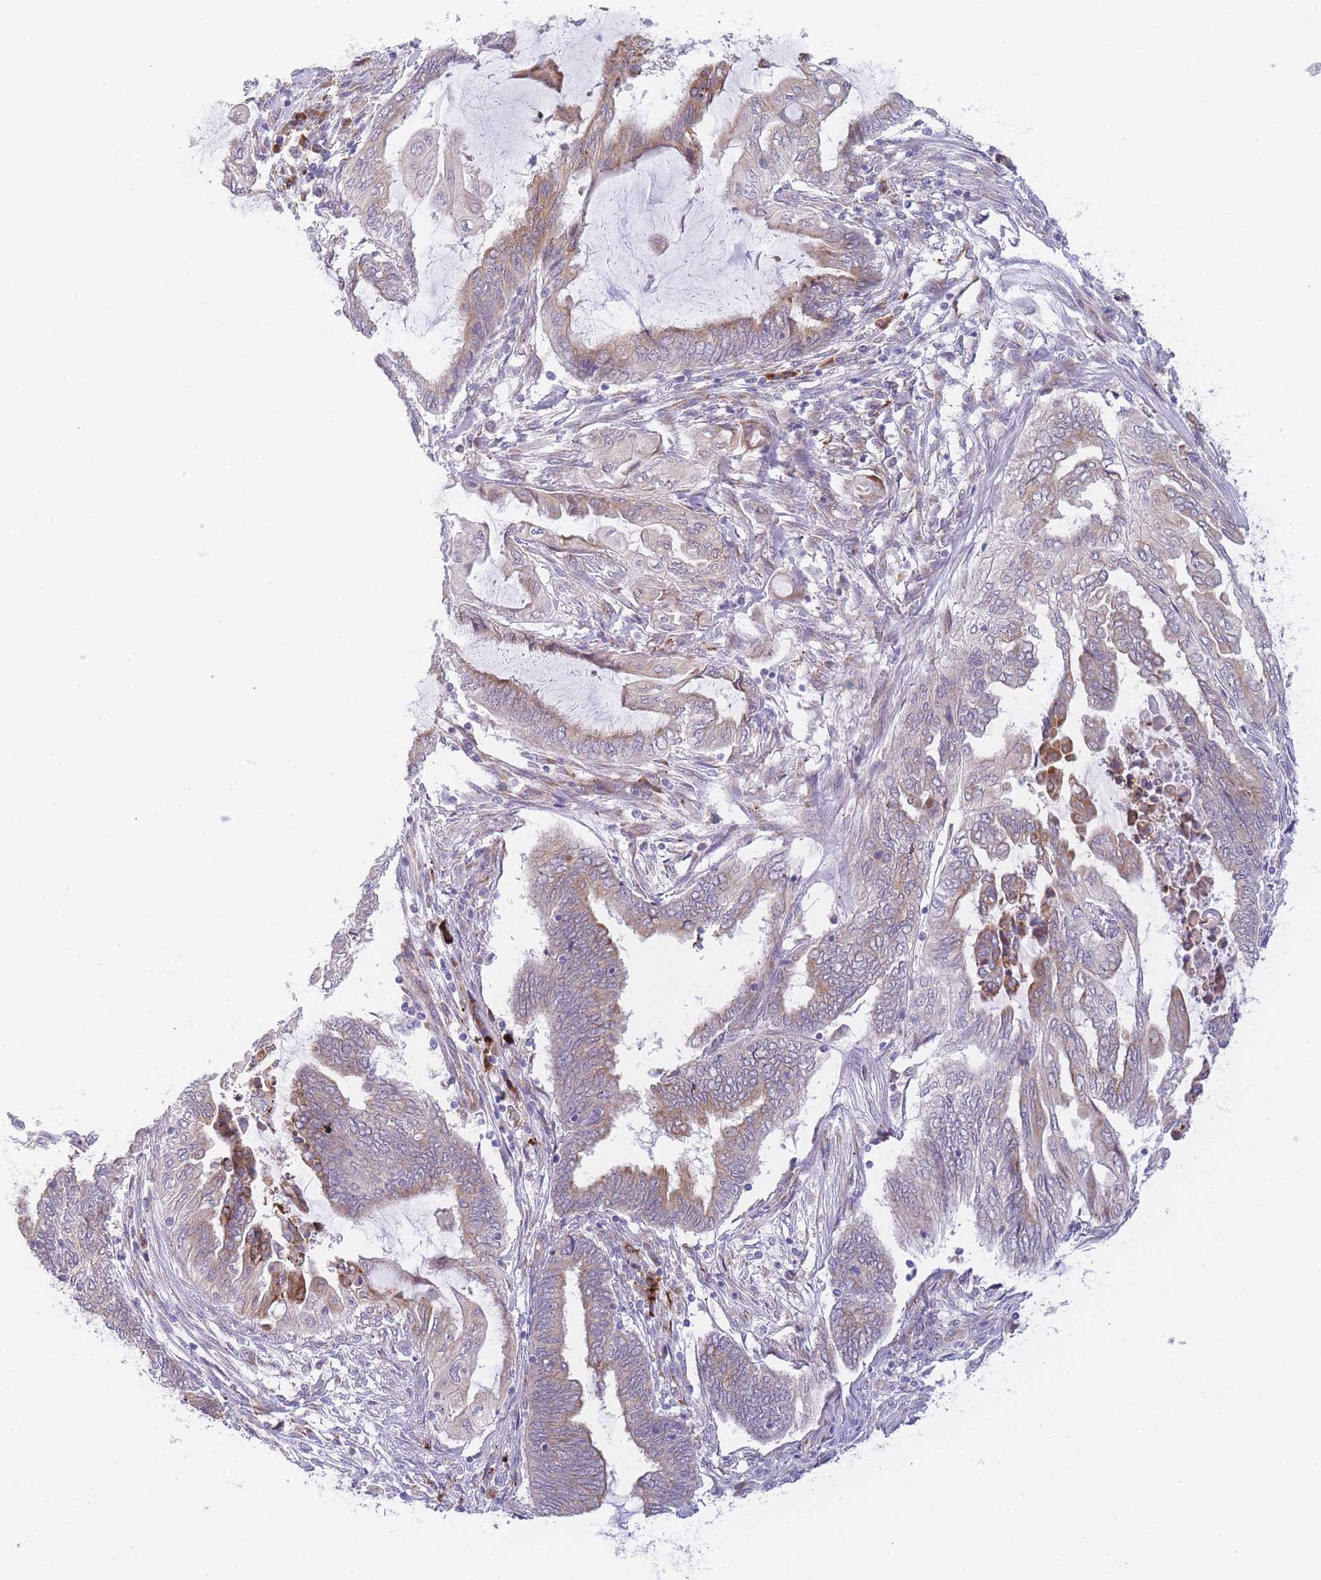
{"staining": {"intensity": "moderate", "quantity": "25%-75%", "location": "cytoplasmic/membranous"}, "tissue": "endometrial cancer", "cell_type": "Tumor cells", "image_type": "cancer", "snomed": [{"axis": "morphology", "description": "Adenocarcinoma, NOS"}, {"axis": "topography", "description": "Uterus"}, {"axis": "topography", "description": "Endometrium"}], "caption": "Immunohistochemistry histopathology image of neoplastic tissue: endometrial cancer (adenocarcinoma) stained using immunohistochemistry (IHC) exhibits medium levels of moderate protein expression localized specifically in the cytoplasmic/membranous of tumor cells, appearing as a cytoplasmic/membranous brown color.", "gene": "ZNF510", "patient": {"sex": "female", "age": 70}}